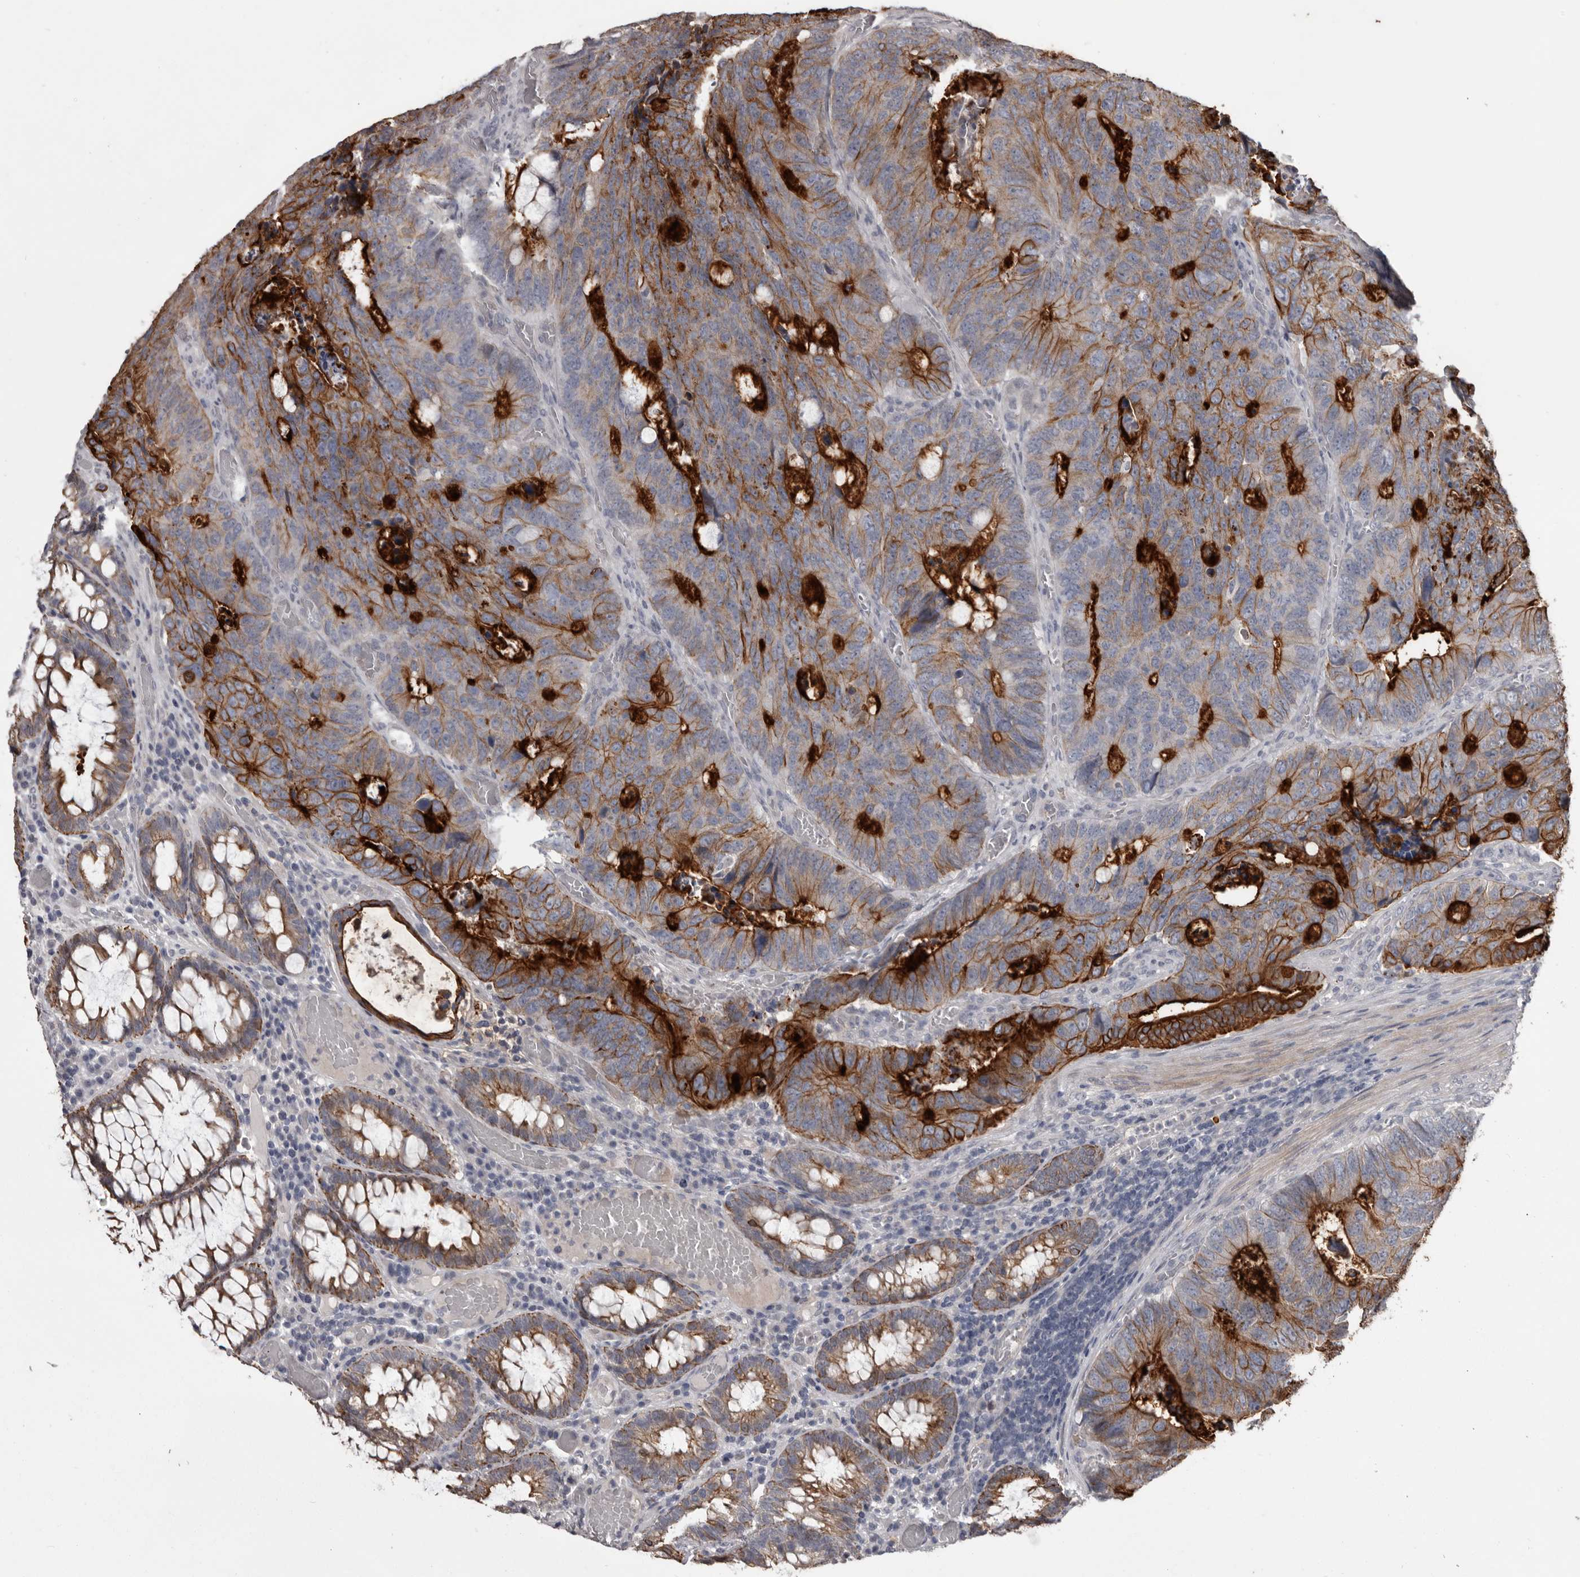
{"staining": {"intensity": "strong", "quantity": "25%-75%", "location": "cytoplasmic/membranous"}, "tissue": "colorectal cancer", "cell_type": "Tumor cells", "image_type": "cancer", "snomed": [{"axis": "morphology", "description": "Adenocarcinoma, NOS"}, {"axis": "topography", "description": "Colon"}], "caption": "High-magnification brightfield microscopy of colorectal adenocarcinoma stained with DAB (3,3'-diaminobenzidine) (brown) and counterstained with hematoxylin (blue). tumor cells exhibit strong cytoplasmic/membranous expression is seen in approximately25%-75% of cells.", "gene": "LPAR6", "patient": {"sex": "male", "age": 87}}